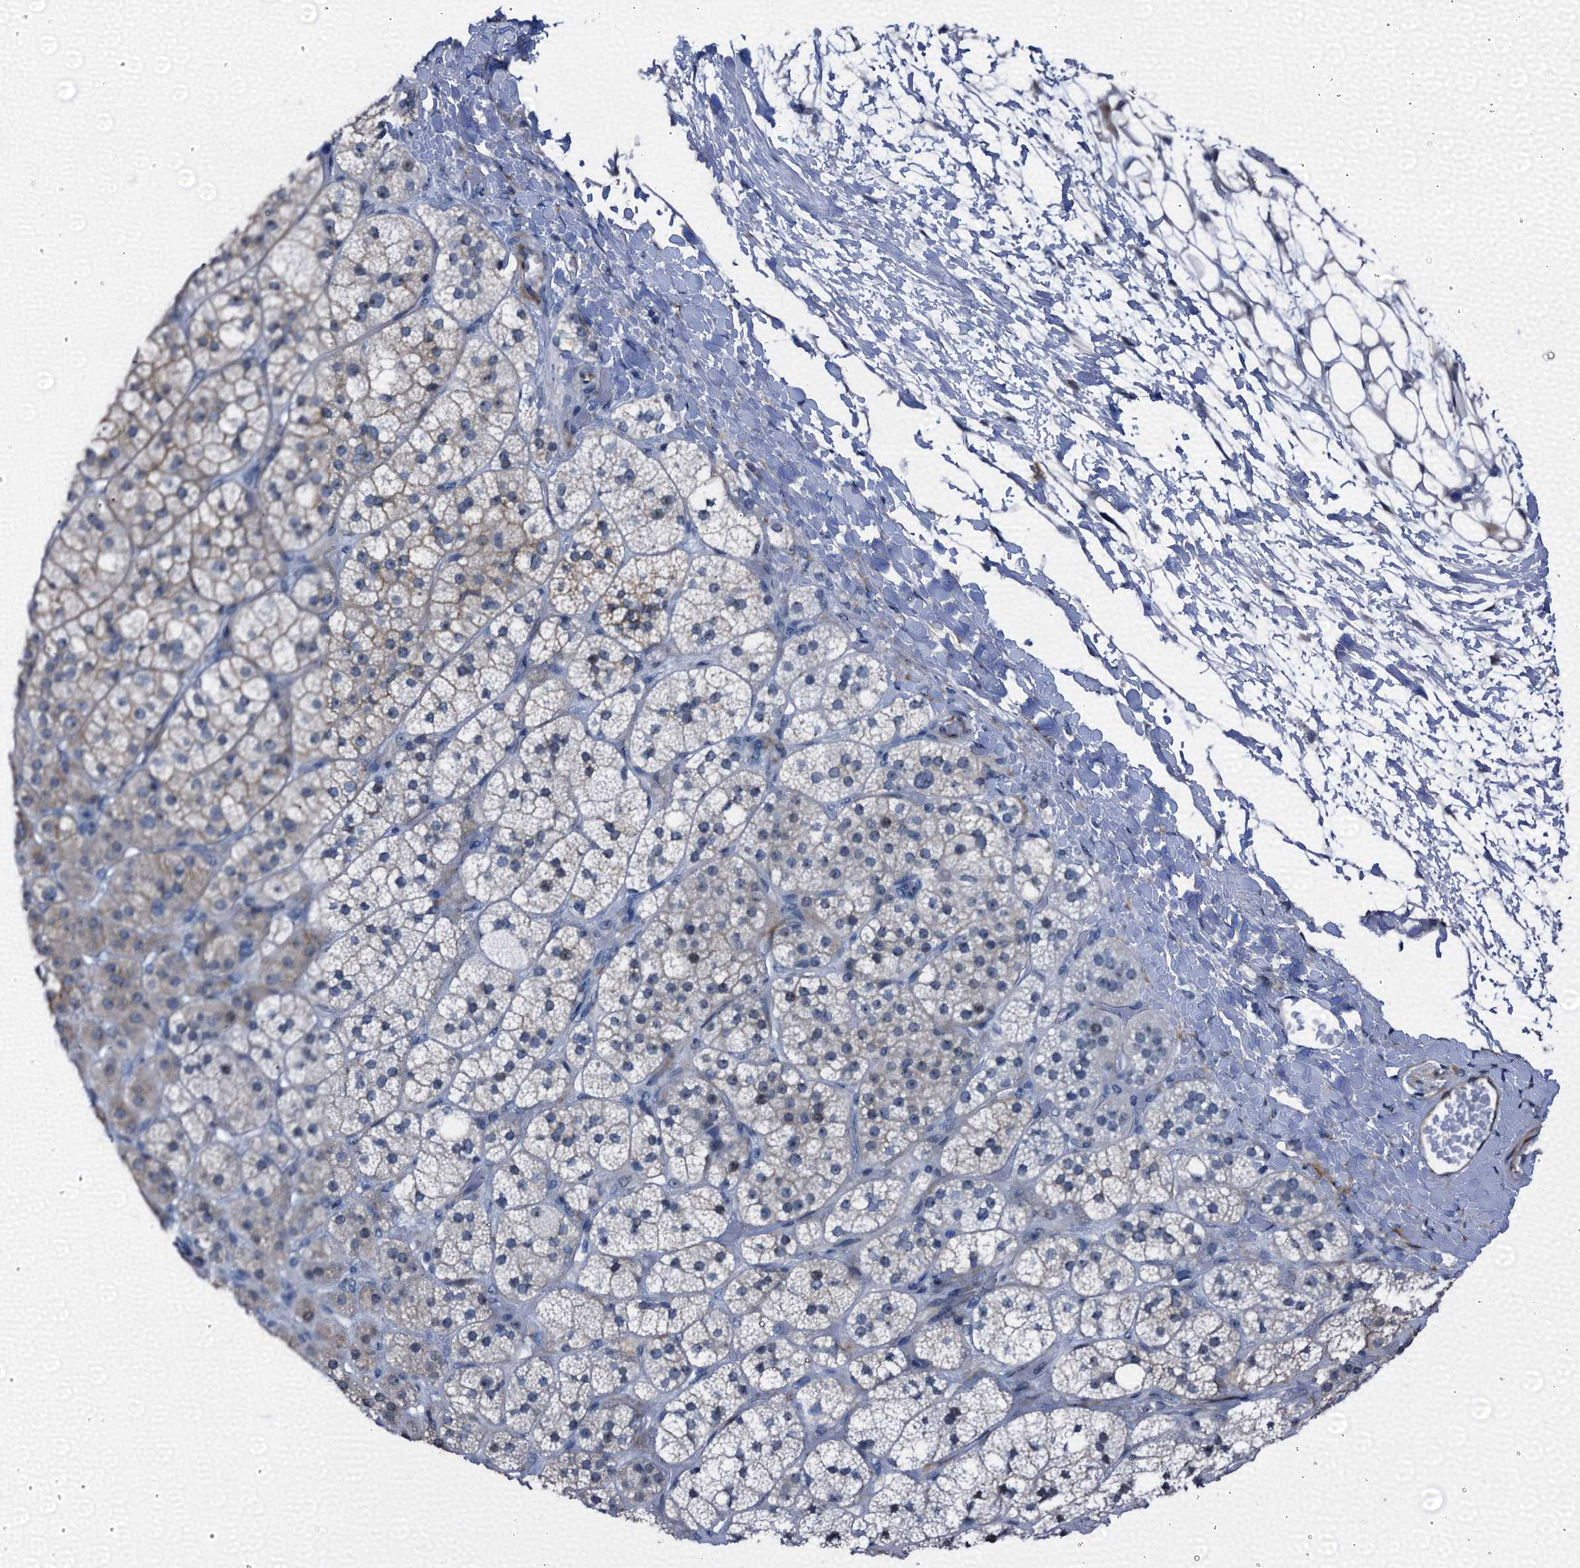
{"staining": {"intensity": "negative", "quantity": "none", "location": "none"}, "tissue": "adrenal gland", "cell_type": "Glandular cells", "image_type": "normal", "snomed": [{"axis": "morphology", "description": "Normal tissue, NOS"}, {"axis": "topography", "description": "Adrenal gland"}], "caption": "Adrenal gland stained for a protein using IHC shows no positivity glandular cells.", "gene": "EMG1", "patient": {"sex": "male", "age": 61}}